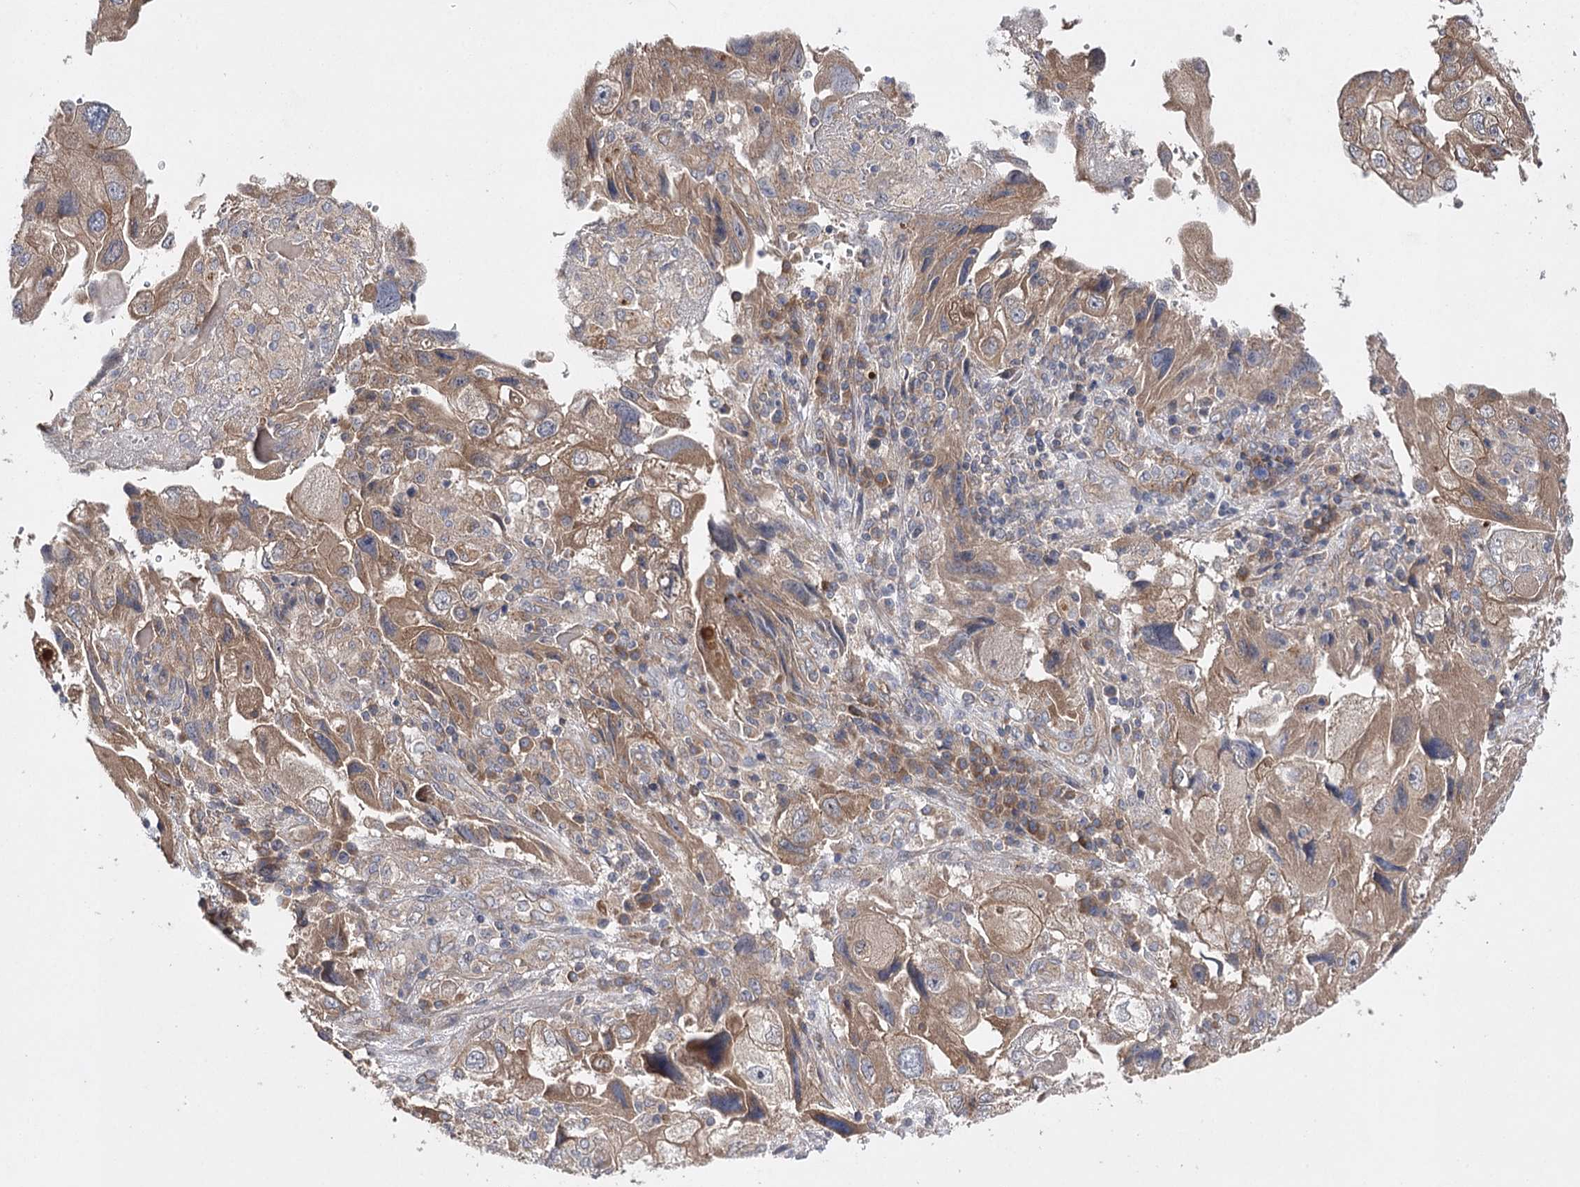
{"staining": {"intensity": "moderate", "quantity": ">75%", "location": "cytoplasmic/membranous"}, "tissue": "endometrial cancer", "cell_type": "Tumor cells", "image_type": "cancer", "snomed": [{"axis": "morphology", "description": "Adenocarcinoma, NOS"}, {"axis": "topography", "description": "Endometrium"}], "caption": "Endometrial adenocarcinoma was stained to show a protein in brown. There is medium levels of moderate cytoplasmic/membranous positivity in approximately >75% of tumor cells.", "gene": "BCR", "patient": {"sex": "female", "age": 49}}